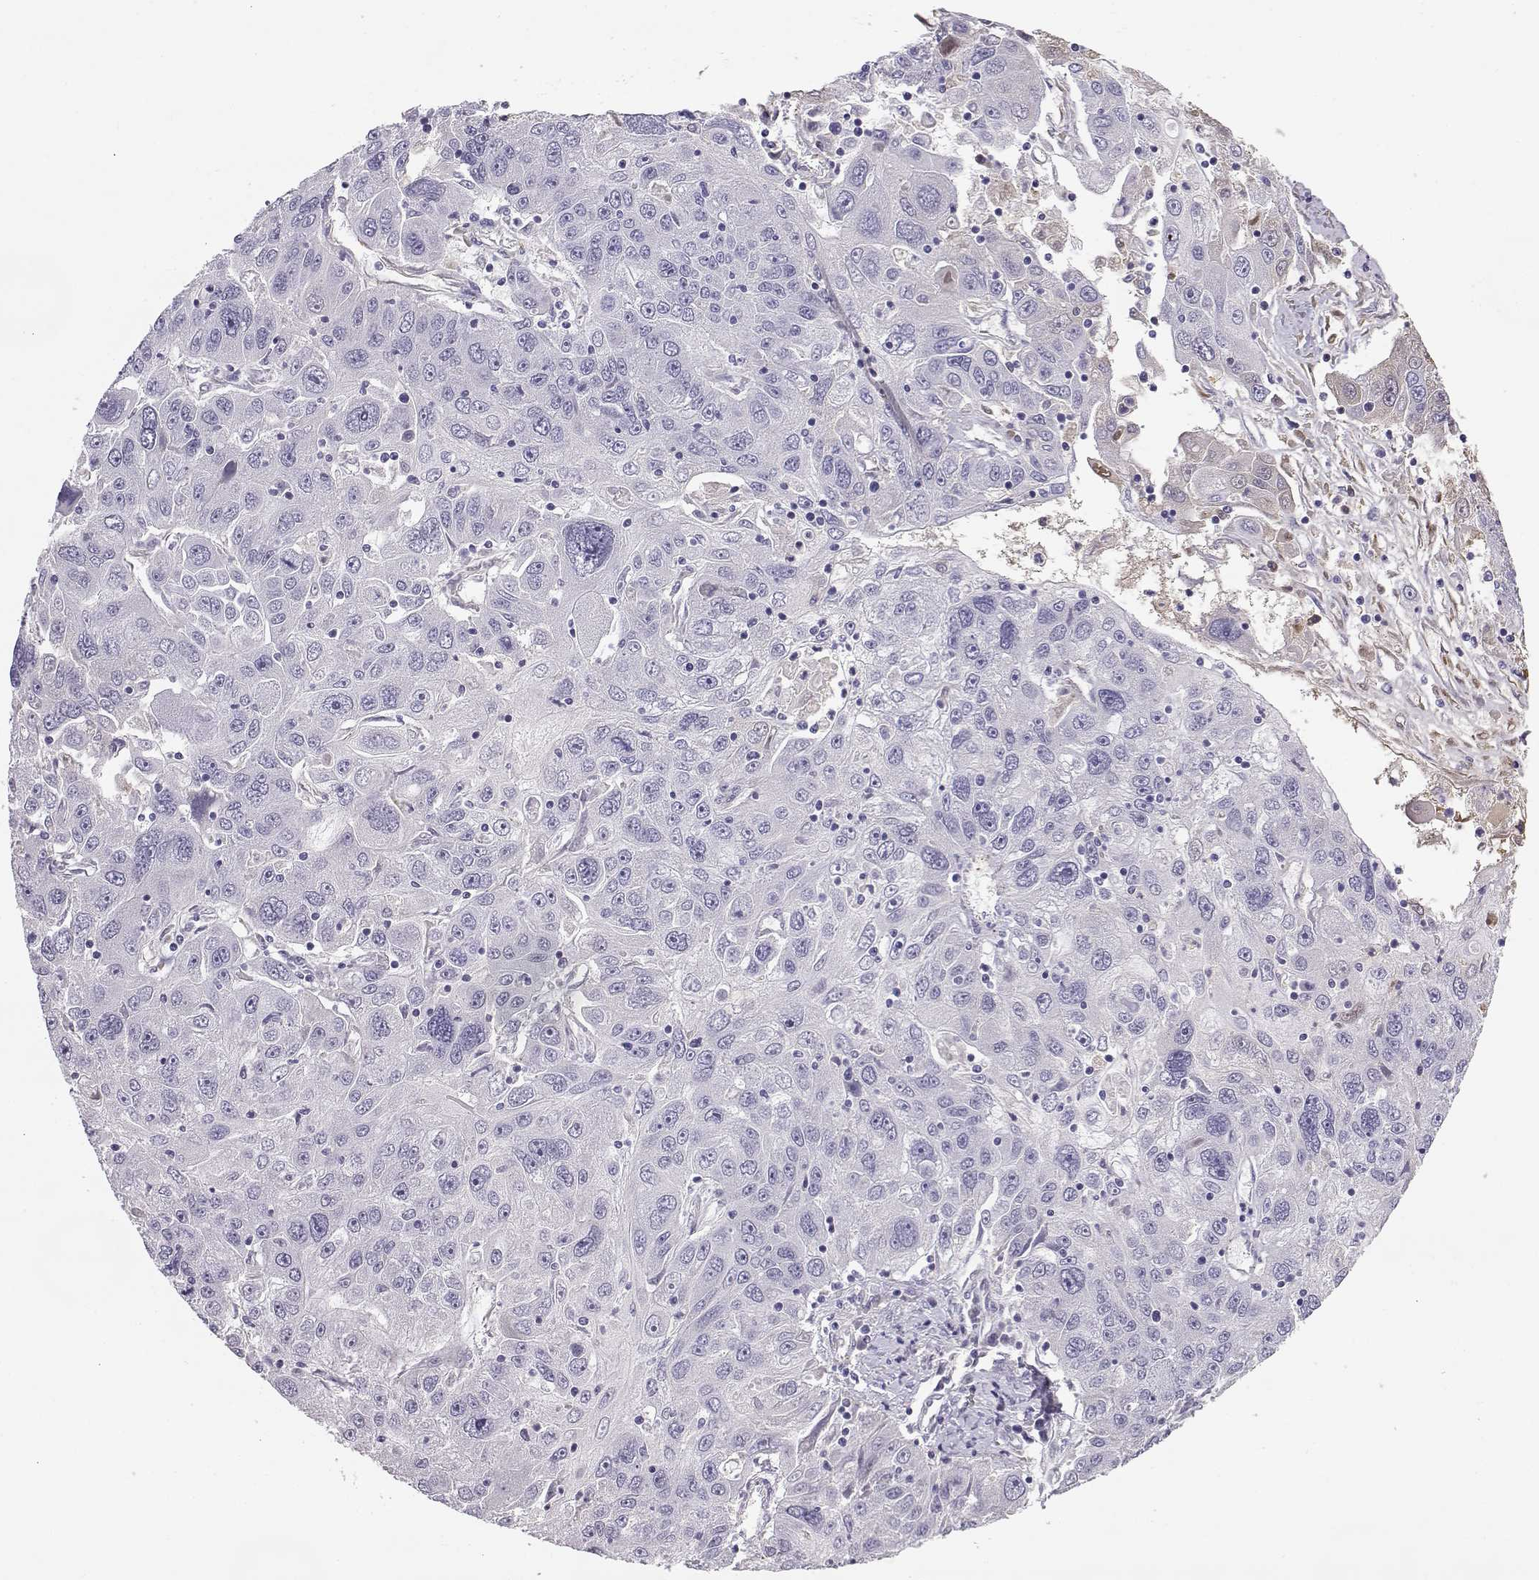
{"staining": {"intensity": "negative", "quantity": "none", "location": "none"}, "tissue": "stomach cancer", "cell_type": "Tumor cells", "image_type": "cancer", "snomed": [{"axis": "morphology", "description": "Adenocarcinoma, NOS"}, {"axis": "topography", "description": "Stomach"}], "caption": "This is an immunohistochemistry image of adenocarcinoma (stomach). There is no expression in tumor cells.", "gene": "ENDOU", "patient": {"sex": "male", "age": 56}}